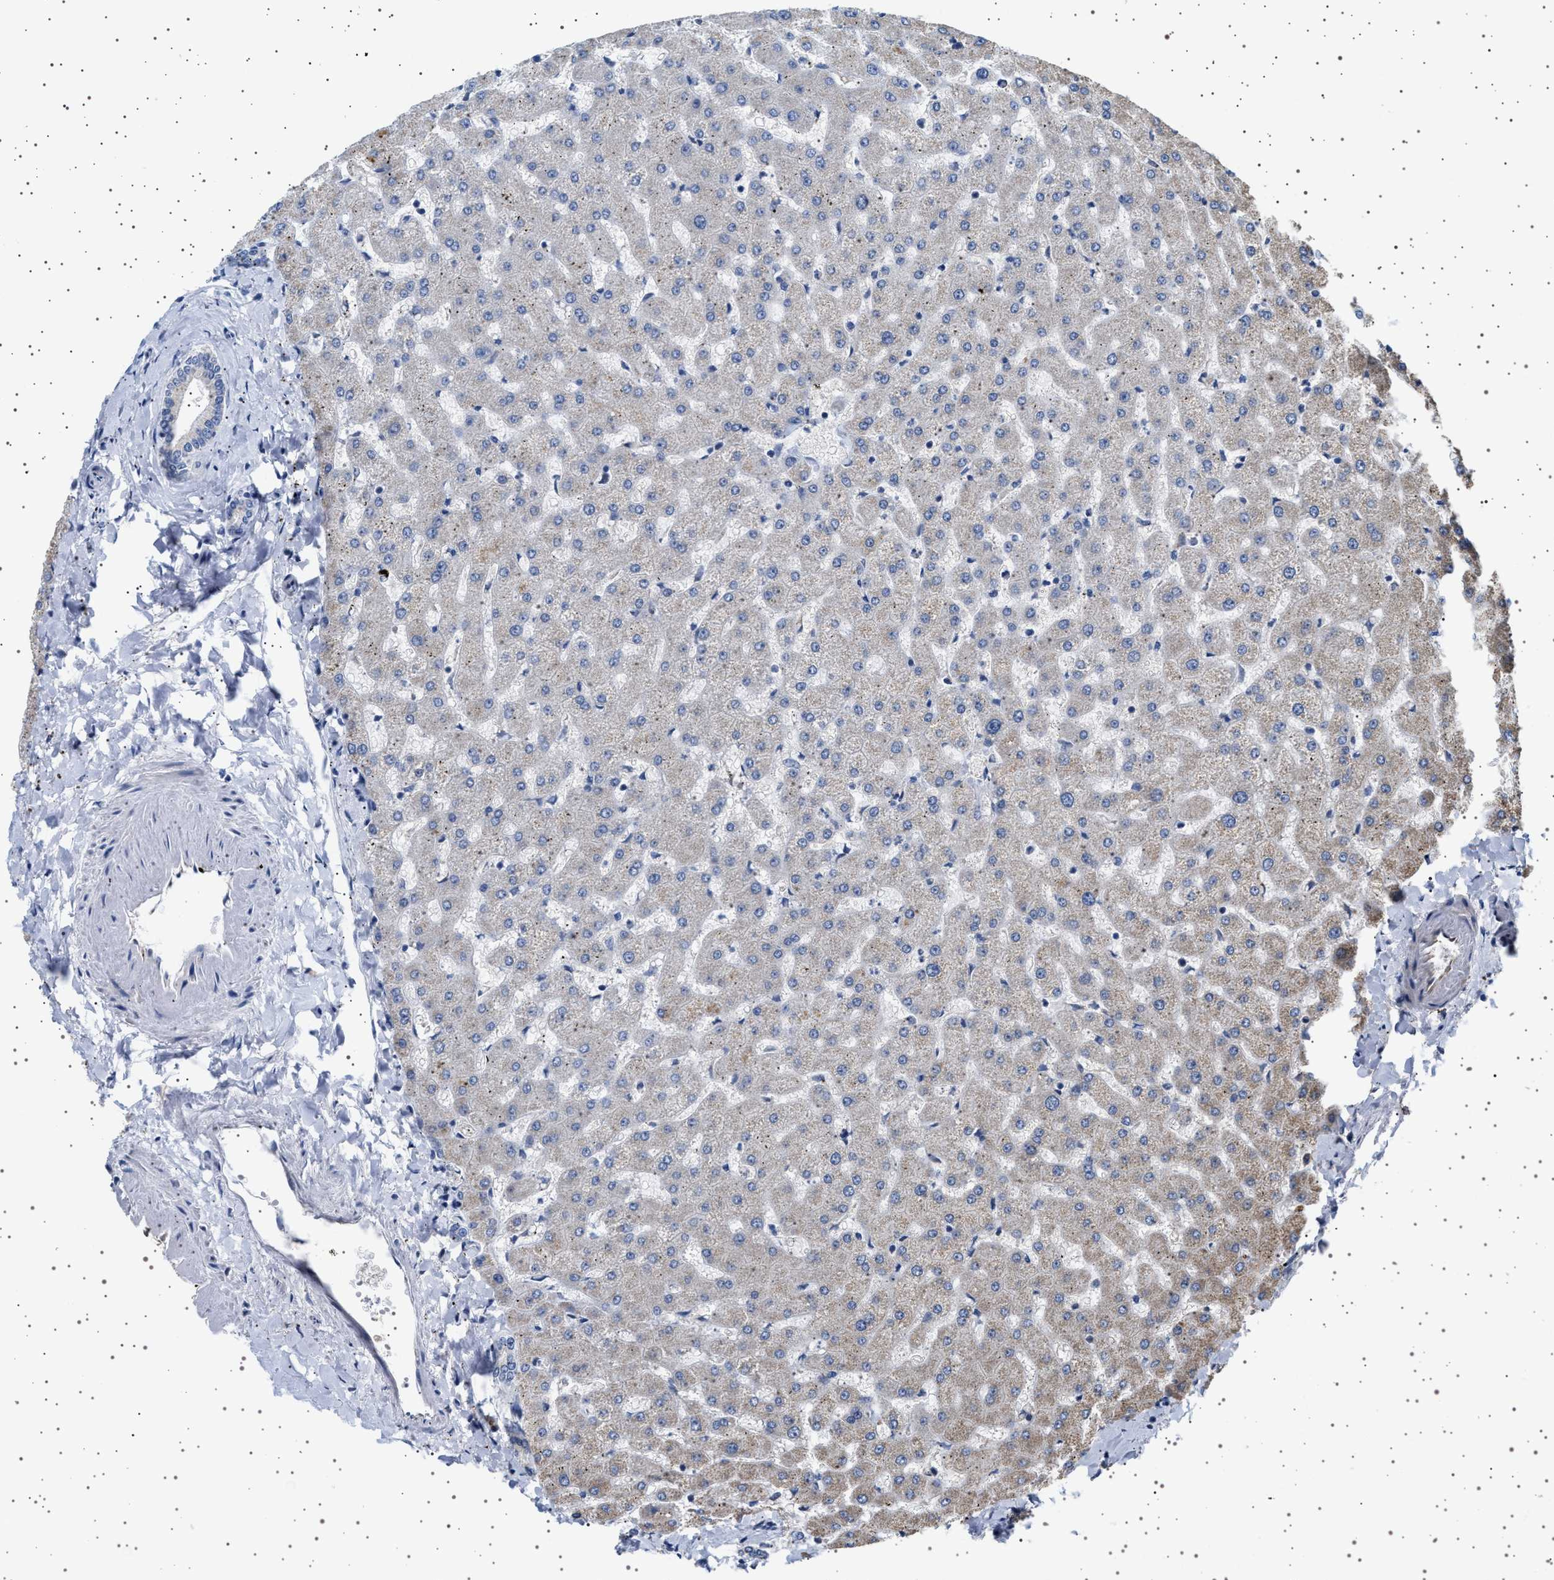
{"staining": {"intensity": "negative", "quantity": "none", "location": "none"}, "tissue": "liver", "cell_type": "Cholangiocytes", "image_type": "normal", "snomed": [{"axis": "morphology", "description": "Normal tissue, NOS"}, {"axis": "topography", "description": "Liver"}], "caption": "Immunohistochemical staining of normal human liver displays no significant expression in cholangiocytes. The staining was performed using DAB to visualize the protein expression in brown, while the nuclei were stained in blue with hematoxylin (Magnification: 20x).", "gene": "TRUB2", "patient": {"sex": "female", "age": 63}}